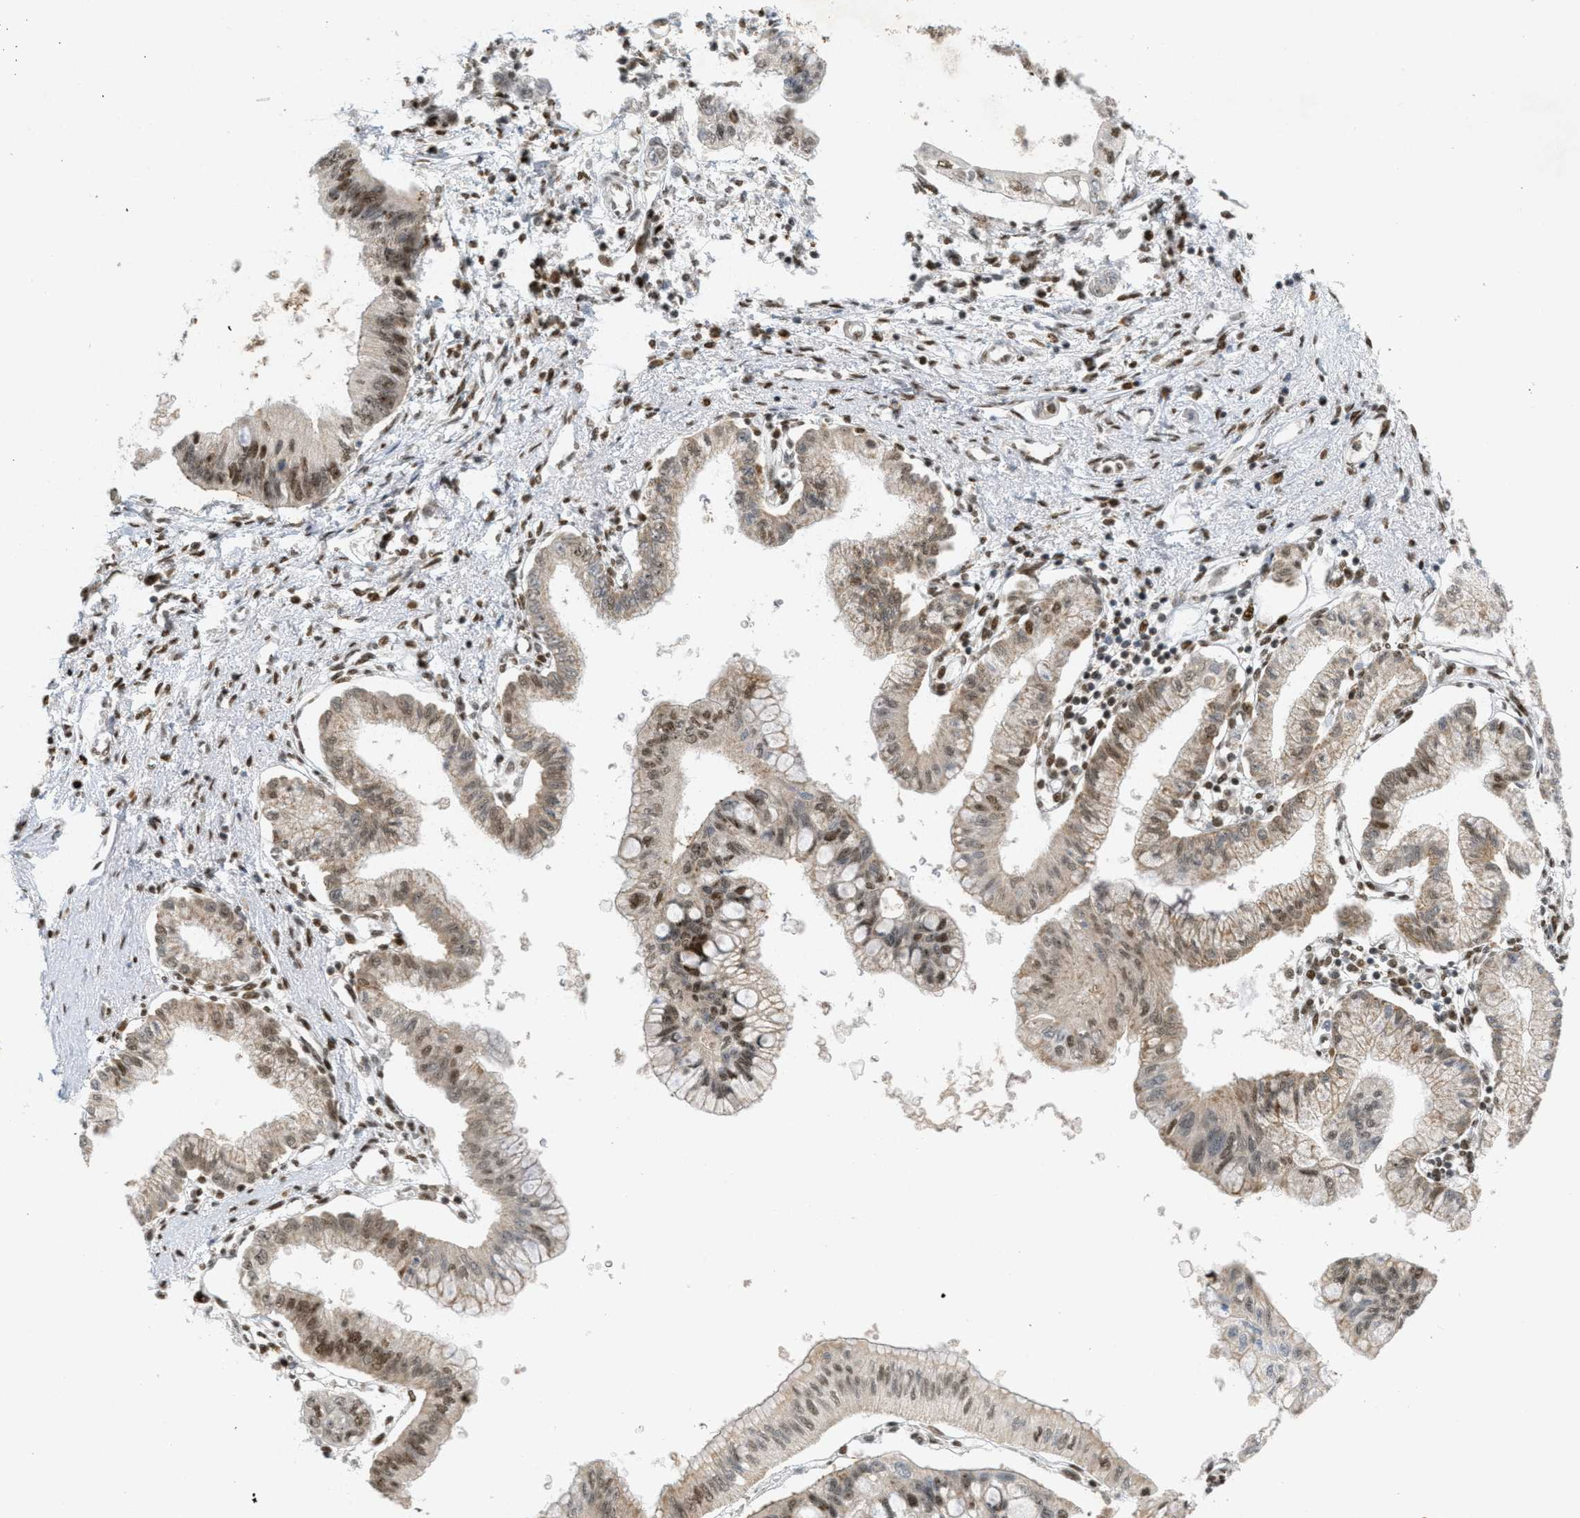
{"staining": {"intensity": "strong", "quantity": "25%-75%", "location": "cytoplasmic/membranous,nuclear"}, "tissue": "pancreatic cancer", "cell_type": "Tumor cells", "image_type": "cancer", "snomed": [{"axis": "morphology", "description": "Adenocarcinoma, NOS"}, {"axis": "topography", "description": "Pancreas"}], "caption": "Pancreatic cancer (adenocarcinoma) was stained to show a protein in brown. There is high levels of strong cytoplasmic/membranous and nuclear expression in approximately 25%-75% of tumor cells.", "gene": "TLK1", "patient": {"sex": "female", "age": 77}}